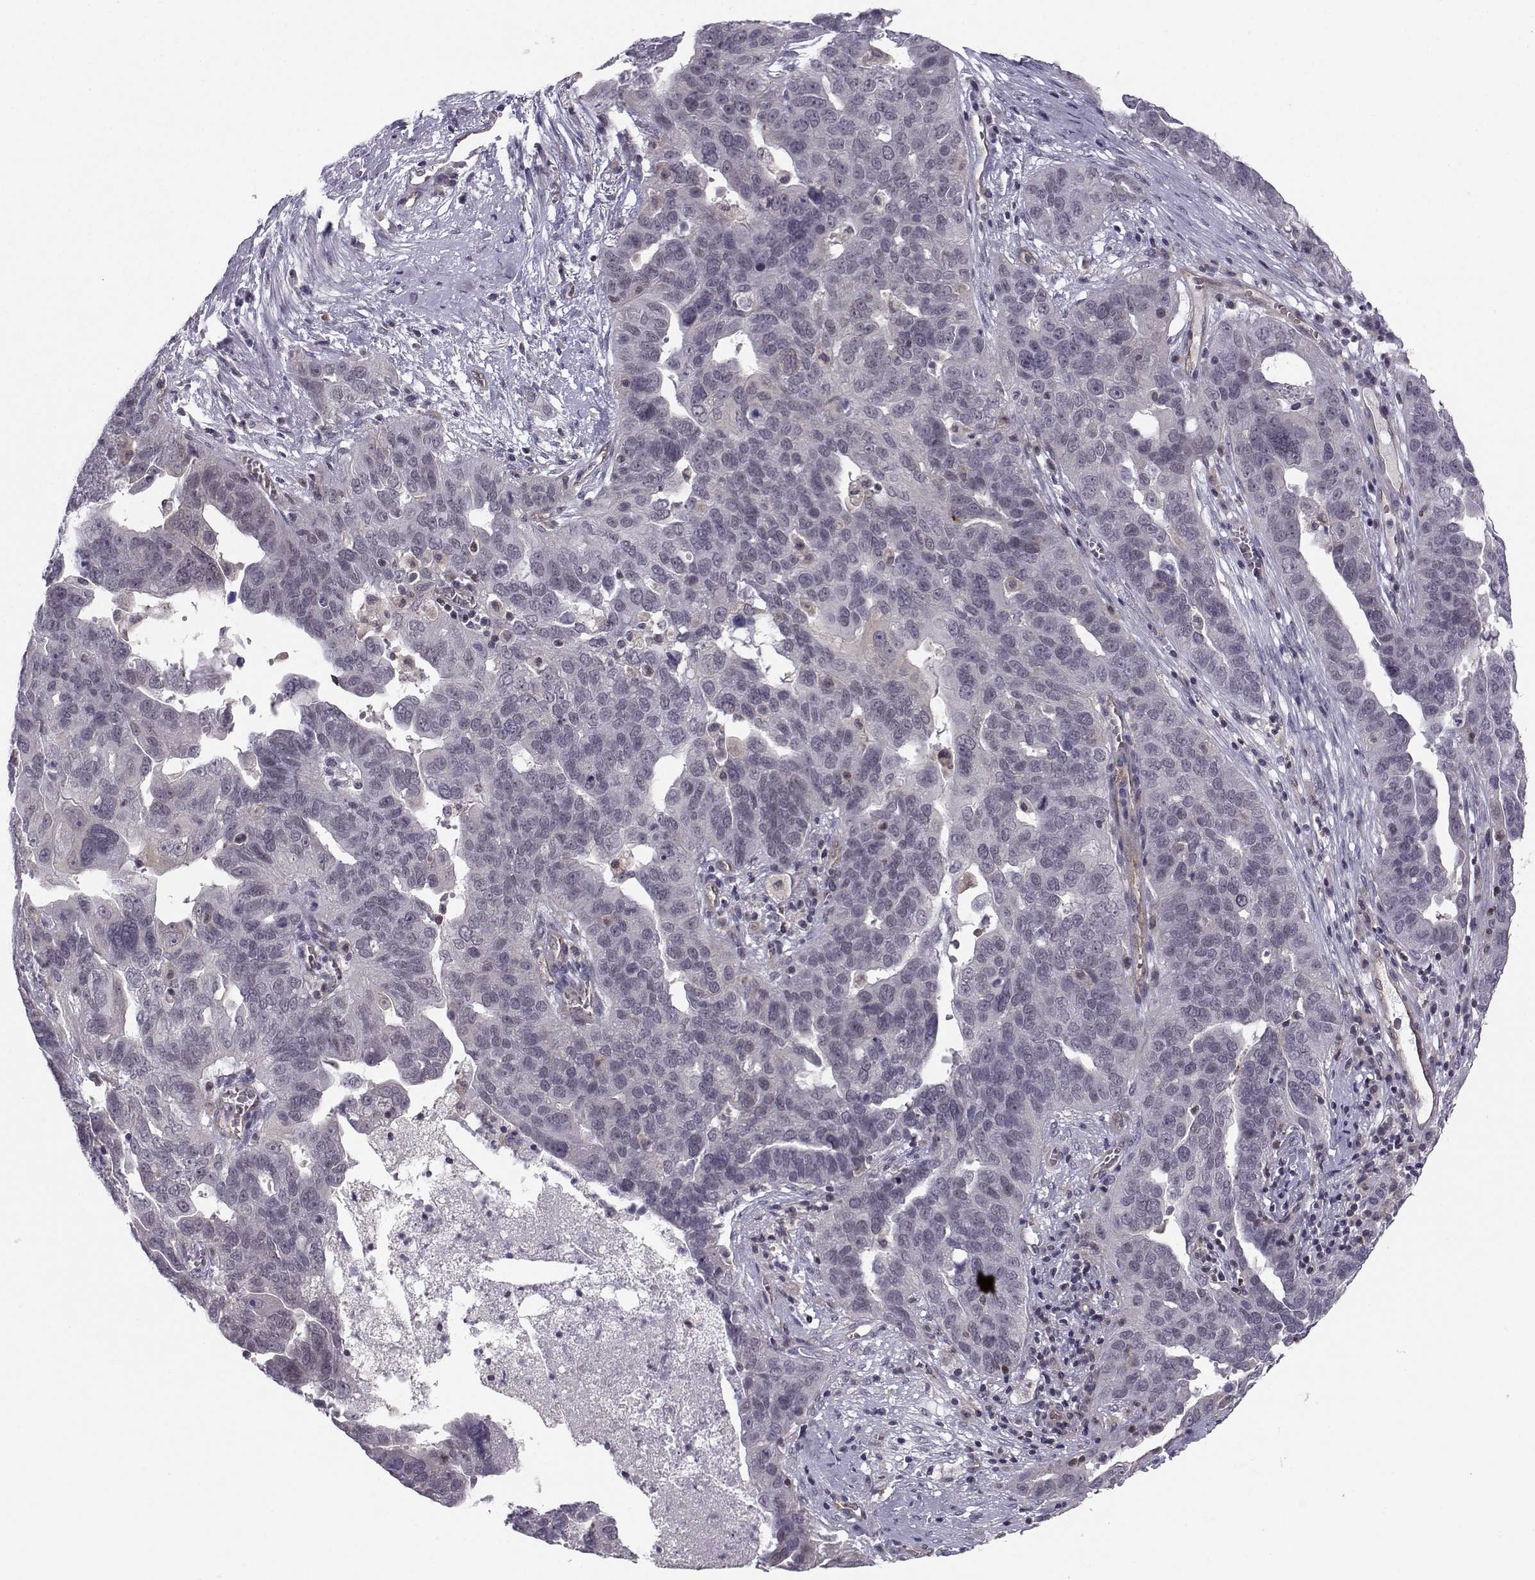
{"staining": {"intensity": "negative", "quantity": "none", "location": "none"}, "tissue": "ovarian cancer", "cell_type": "Tumor cells", "image_type": "cancer", "snomed": [{"axis": "morphology", "description": "Carcinoma, endometroid"}, {"axis": "topography", "description": "Soft tissue"}, {"axis": "topography", "description": "Ovary"}], "caption": "High power microscopy image of an immunohistochemistry (IHC) histopathology image of ovarian cancer, revealing no significant staining in tumor cells.", "gene": "KIF13B", "patient": {"sex": "female", "age": 52}}